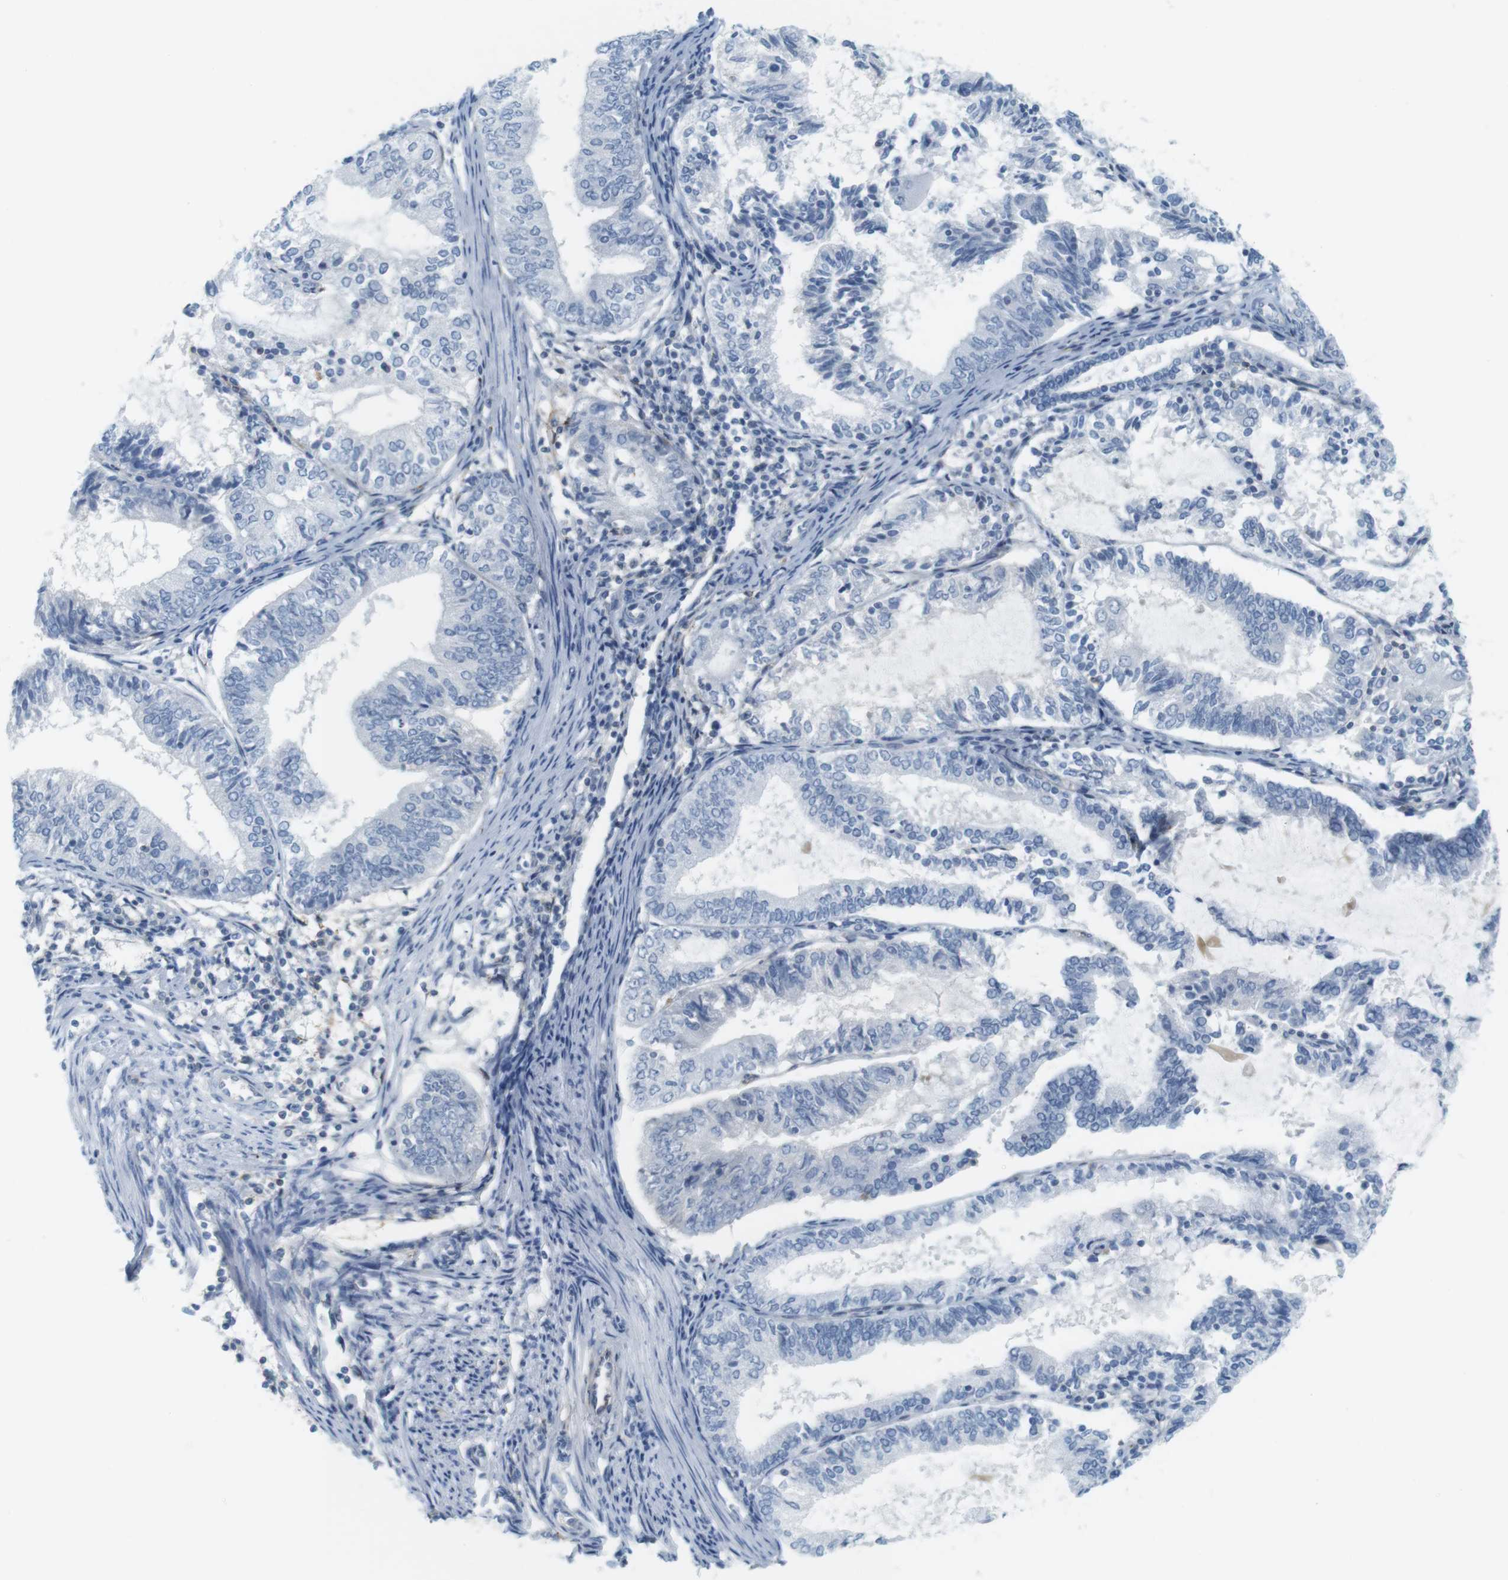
{"staining": {"intensity": "negative", "quantity": "none", "location": "none"}, "tissue": "endometrial cancer", "cell_type": "Tumor cells", "image_type": "cancer", "snomed": [{"axis": "morphology", "description": "Adenocarcinoma, NOS"}, {"axis": "topography", "description": "Endometrium"}], "caption": "The IHC histopathology image has no significant expression in tumor cells of adenocarcinoma (endometrial) tissue.", "gene": "F2R", "patient": {"sex": "female", "age": 81}}